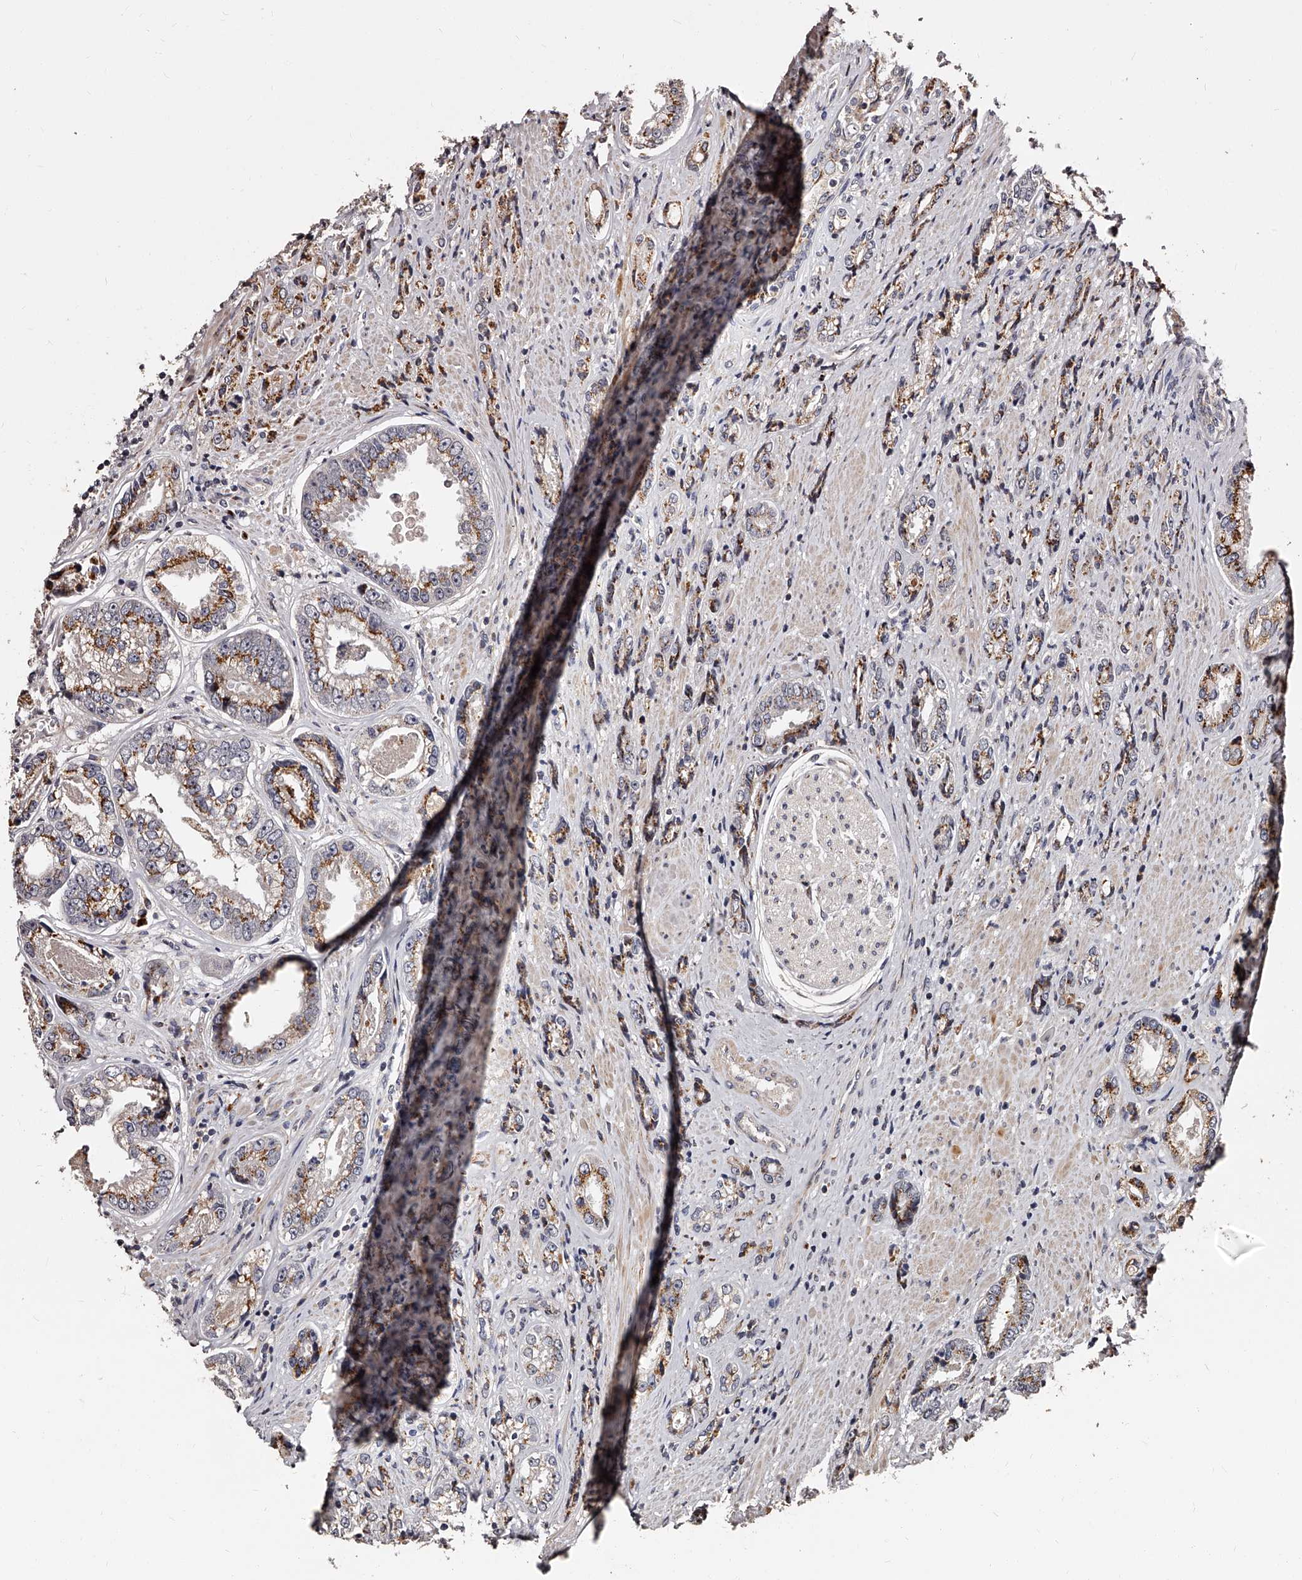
{"staining": {"intensity": "moderate", "quantity": ">75%", "location": "cytoplasmic/membranous"}, "tissue": "prostate cancer", "cell_type": "Tumor cells", "image_type": "cancer", "snomed": [{"axis": "morphology", "description": "Adenocarcinoma, High grade"}, {"axis": "topography", "description": "Prostate"}], "caption": "The histopathology image exhibits staining of prostate cancer (adenocarcinoma (high-grade)), revealing moderate cytoplasmic/membranous protein positivity (brown color) within tumor cells.", "gene": "RSC1A1", "patient": {"sex": "male", "age": 61}}